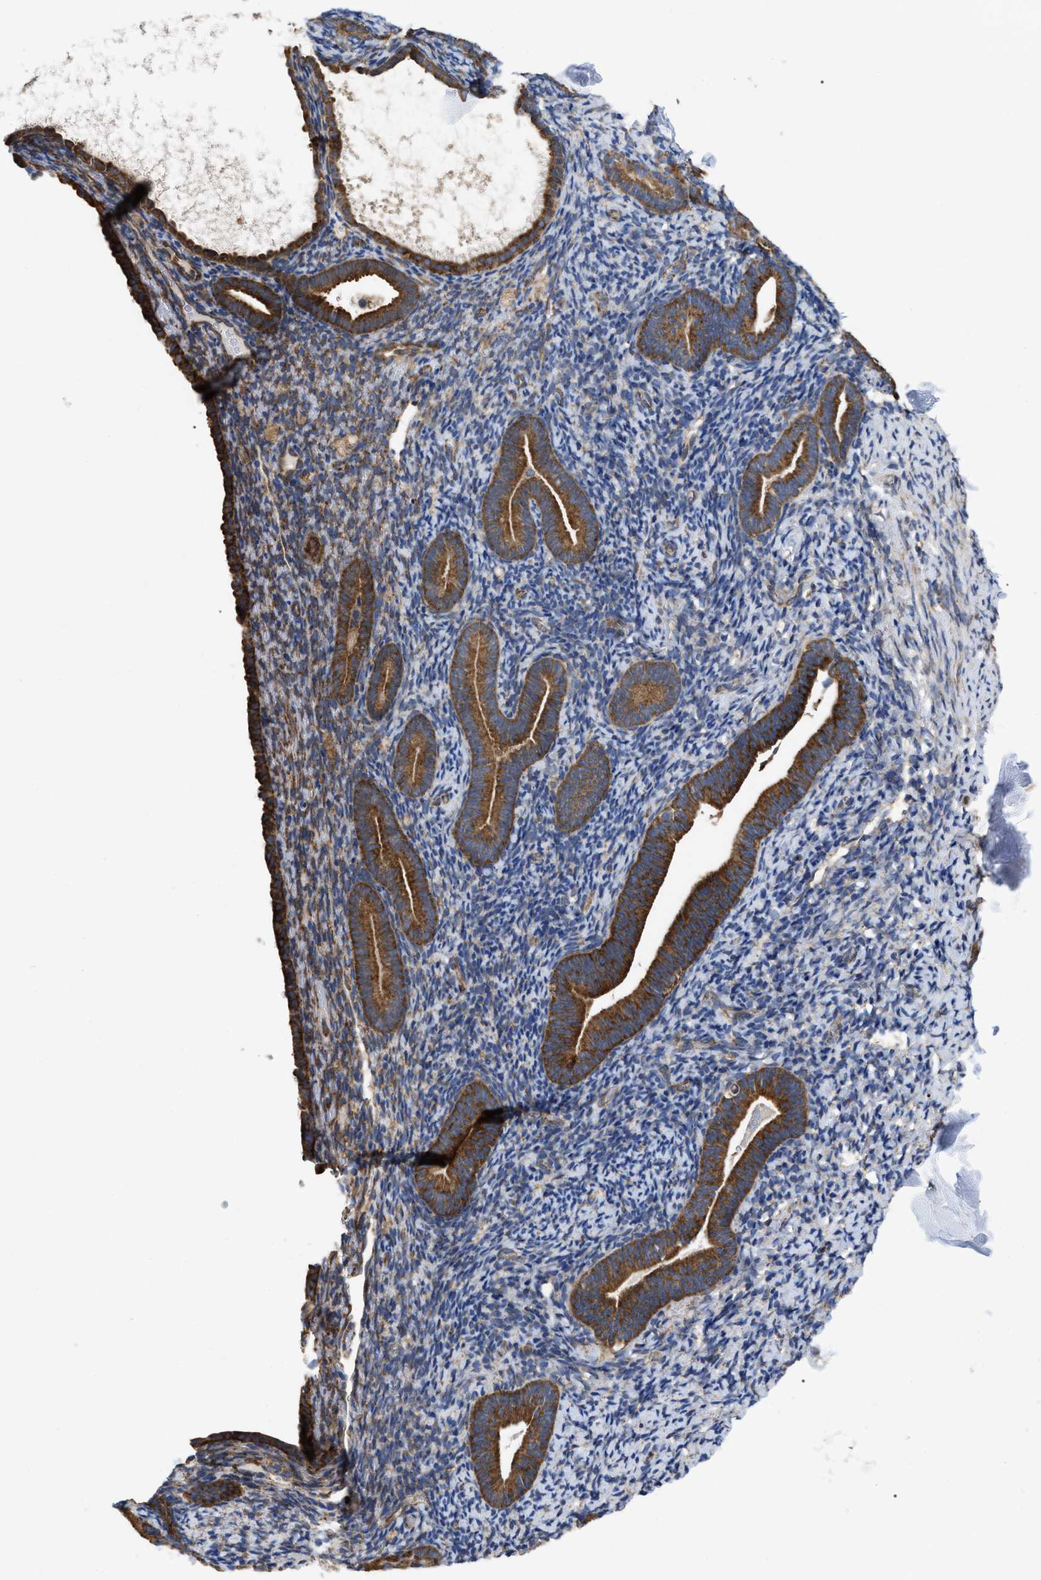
{"staining": {"intensity": "moderate", "quantity": ">75%", "location": "cytoplasmic/membranous"}, "tissue": "endometrium", "cell_type": "Cells in endometrial stroma", "image_type": "normal", "snomed": [{"axis": "morphology", "description": "Normal tissue, NOS"}, {"axis": "topography", "description": "Endometrium"}], "caption": "DAB (3,3'-diaminobenzidine) immunohistochemical staining of unremarkable human endometrium reveals moderate cytoplasmic/membranous protein expression in approximately >75% of cells in endometrial stroma. The staining is performed using DAB brown chromogen to label protein expression. The nuclei are counter-stained blue using hematoxylin.", "gene": "FAM120A", "patient": {"sex": "female", "age": 51}}